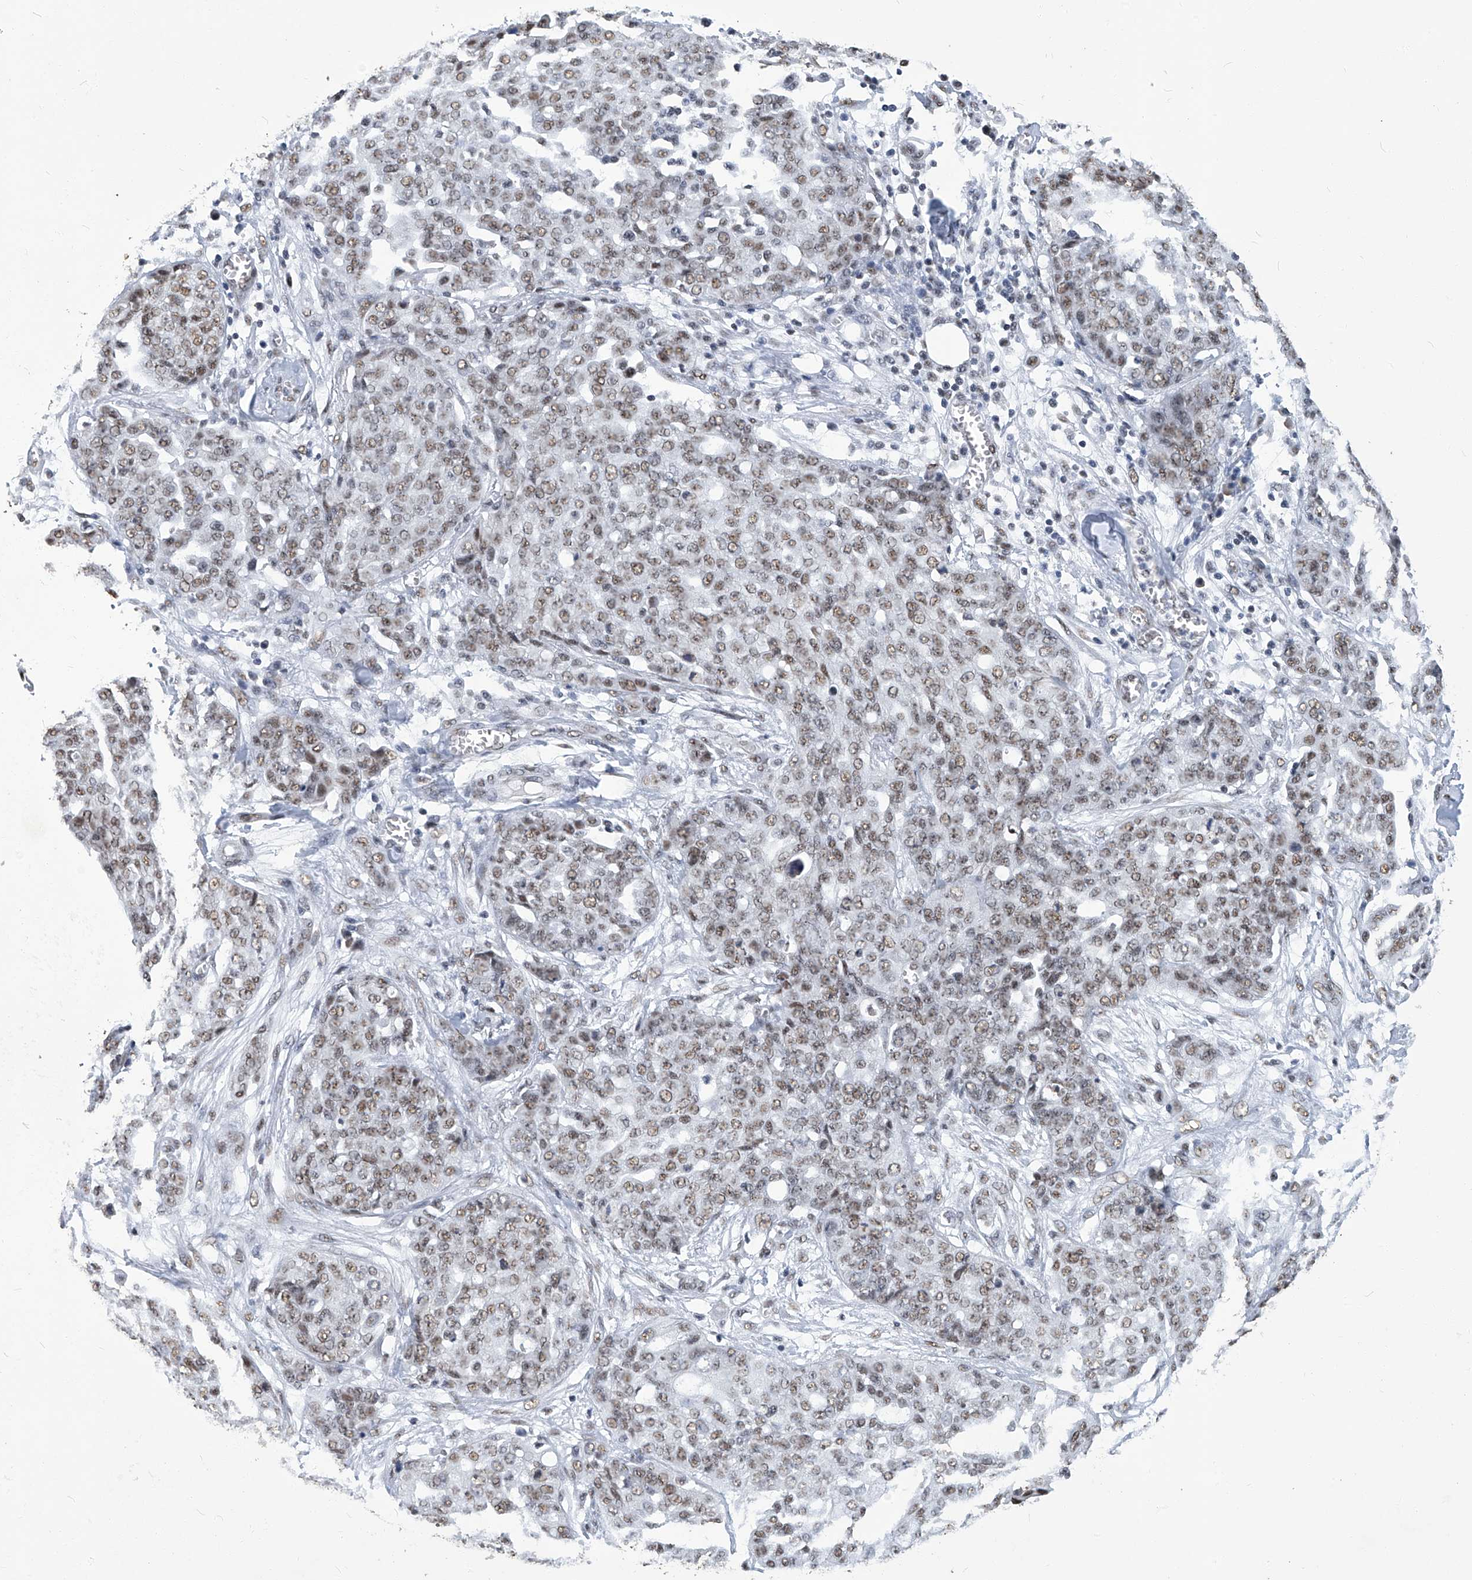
{"staining": {"intensity": "weak", "quantity": ">75%", "location": "nuclear"}, "tissue": "ovarian cancer", "cell_type": "Tumor cells", "image_type": "cancer", "snomed": [{"axis": "morphology", "description": "Cystadenocarcinoma, serous, NOS"}, {"axis": "topography", "description": "Soft tissue"}, {"axis": "topography", "description": "Ovary"}], "caption": "Ovarian cancer (serous cystadenocarcinoma) stained for a protein (brown) exhibits weak nuclear positive positivity in approximately >75% of tumor cells.", "gene": "HBP1", "patient": {"sex": "female", "age": 57}}